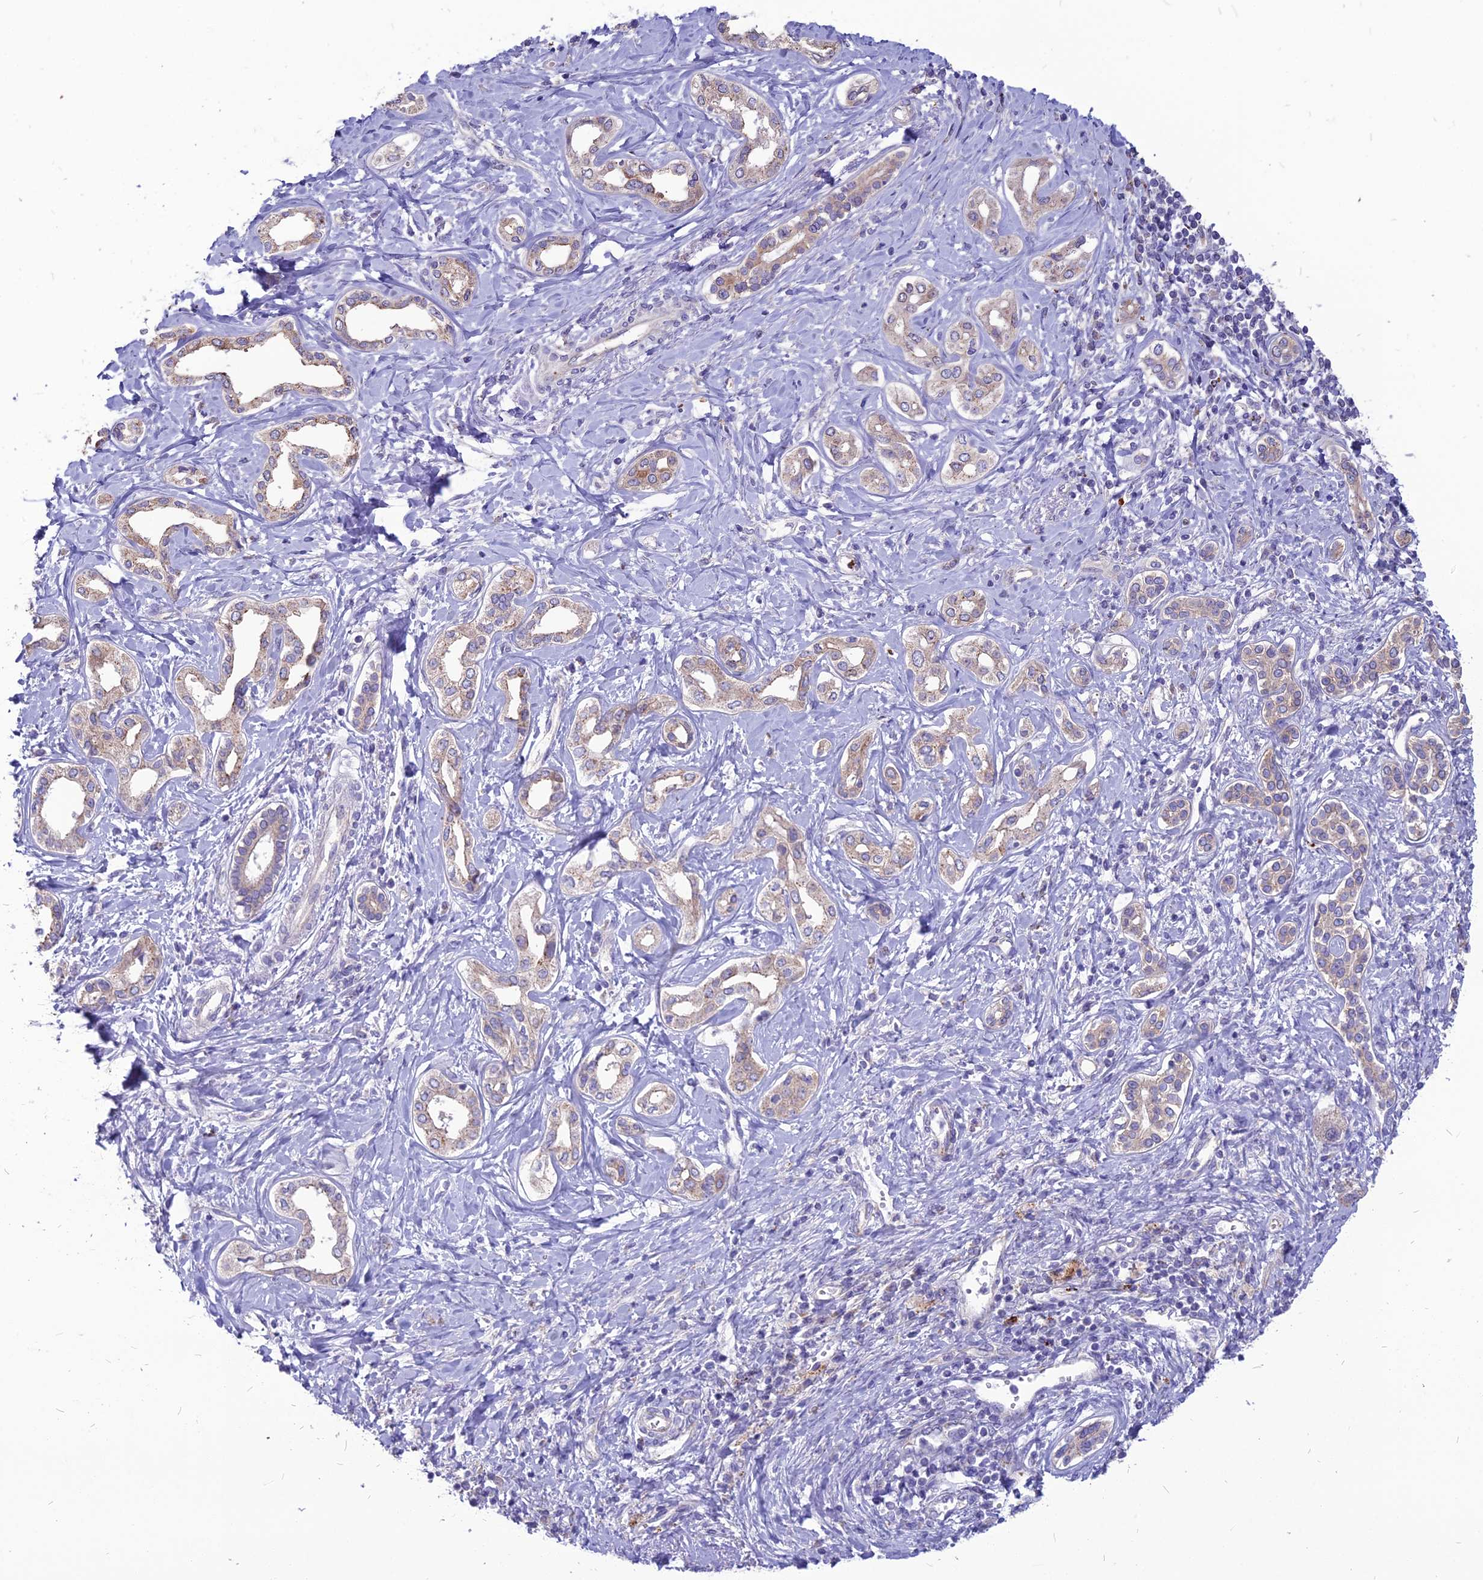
{"staining": {"intensity": "weak", "quantity": "25%-75%", "location": "cytoplasmic/membranous"}, "tissue": "liver cancer", "cell_type": "Tumor cells", "image_type": "cancer", "snomed": [{"axis": "morphology", "description": "Cholangiocarcinoma"}, {"axis": "topography", "description": "Liver"}], "caption": "Liver cholangiocarcinoma stained with a brown dye exhibits weak cytoplasmic/membranous positive staining in approximately 25%-75% of tumor cells.", "gene": "PCED1B", "patient": {"sex": "female", "age": 77}}